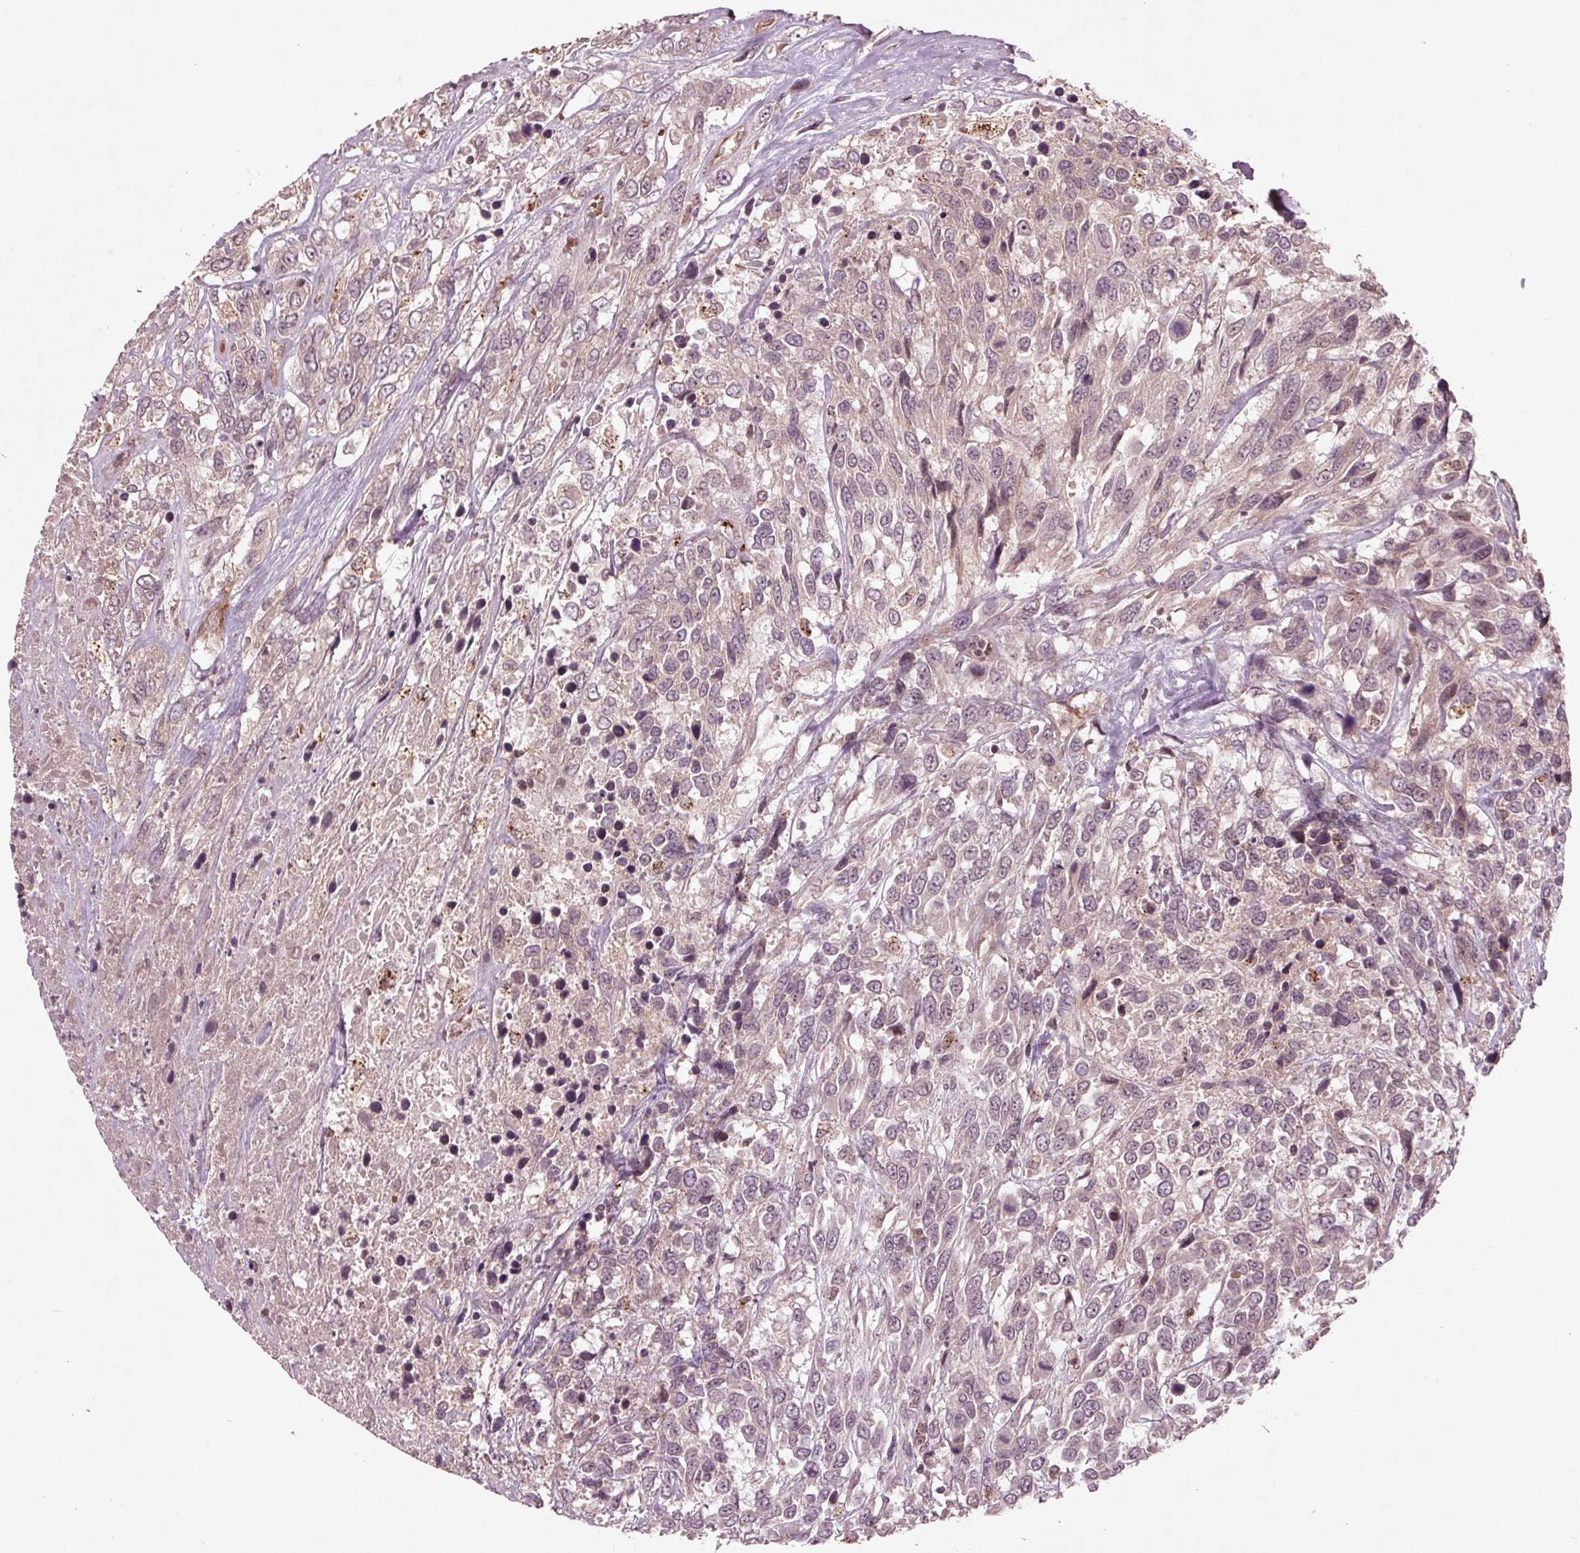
{"staining": {"intensity": "negative", "quantity": "none", "location": "none"}, "tissue": "urothelial cancer", "cell_type": "Tumor cells", "image_type": "cancer", "snomed": [{"axis": "morphology", "description": "Urothelial carcinoma, High grade"}, {"axis": "topography", "description": "Urinary bladder"}], "caption": "DAB immunohistochemical staining of human high-grade urothelial carcinoma demonstrates no significant positivity in tumor cells.", "gene": "CDKL4", "patient": {"sex": "female", "age": 70}}